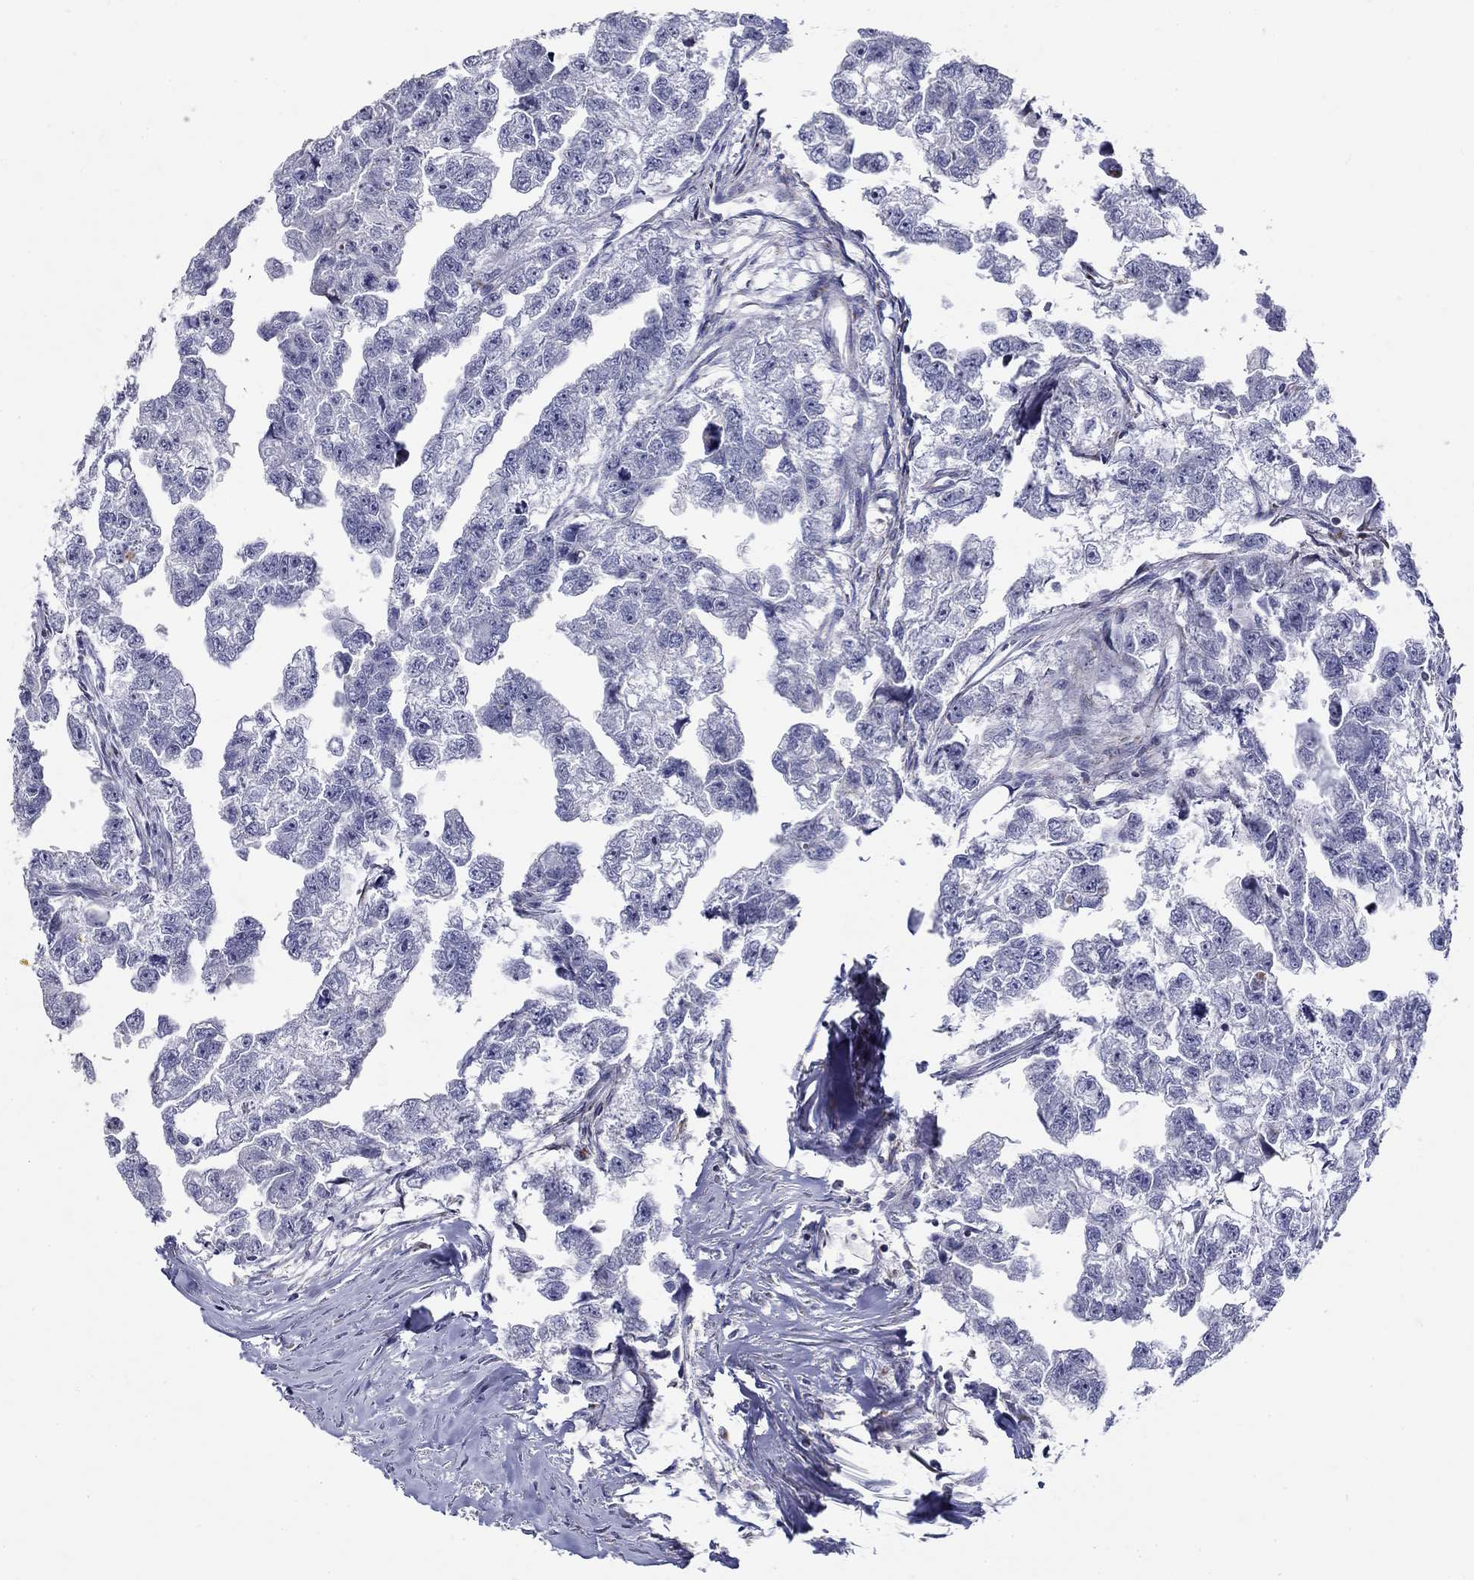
{"staining": {"intensity": "negative", "quantity": "none", "location": "none"}, "tissue": "testis cancer", "cell_type": "Tumor cells", "image_type": "cancer", "snomed": [{"axis": "morphology", "description": "Carcinoma, Embryonal, NOS"}, {"axis": "morphology", "description": "Teratoma, malignant, NOS"}, {"axis": "topography", "description": "Testis"}], "caption": "Tumor cells are negative for brown protein staining in testis embryonal carcinoma.", "gene": "HMX2", "patient": {"sex": "male", "age": 44}}